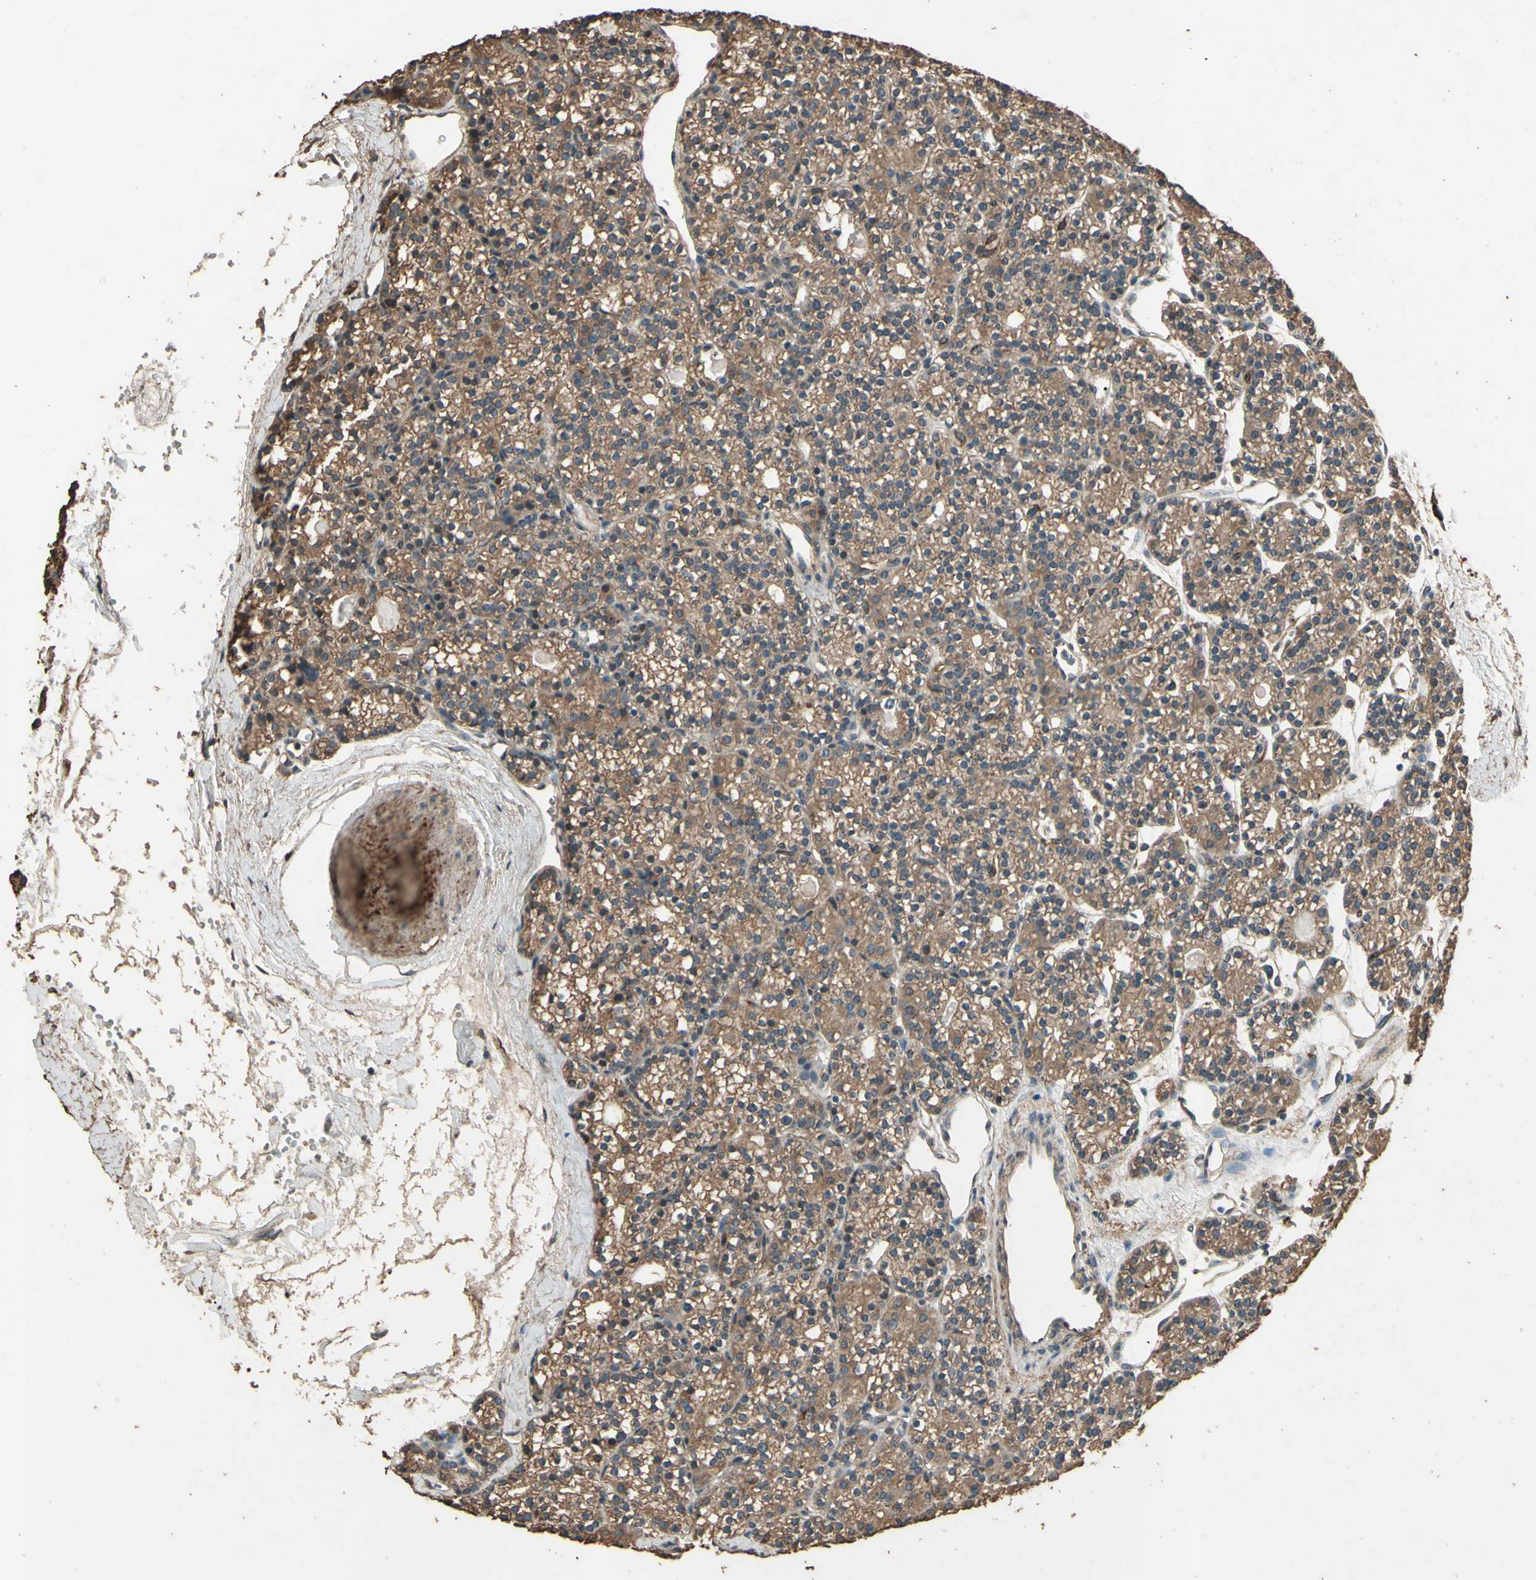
{"staining": {"intensity": "moderate", "quantity": ">75%", "location": "cytoplasmic/membranous"}, "tissue": "parathyroid gland", "cell_type": "Glandular cells", "image_type": "normal", "snomed": [{"axis": "morphology", "description": "Normal tissue, NOS"}, {"axis": "topography", "description": "Parathyroid gland"}], "caption": "Parathyroid gland stained with a brown dye shows moderate cytoplasmic/membranous positive staining in about >75% of glandular cells.", "gene": "TSPO", "patient": {"sex": "female", "age": 64}}